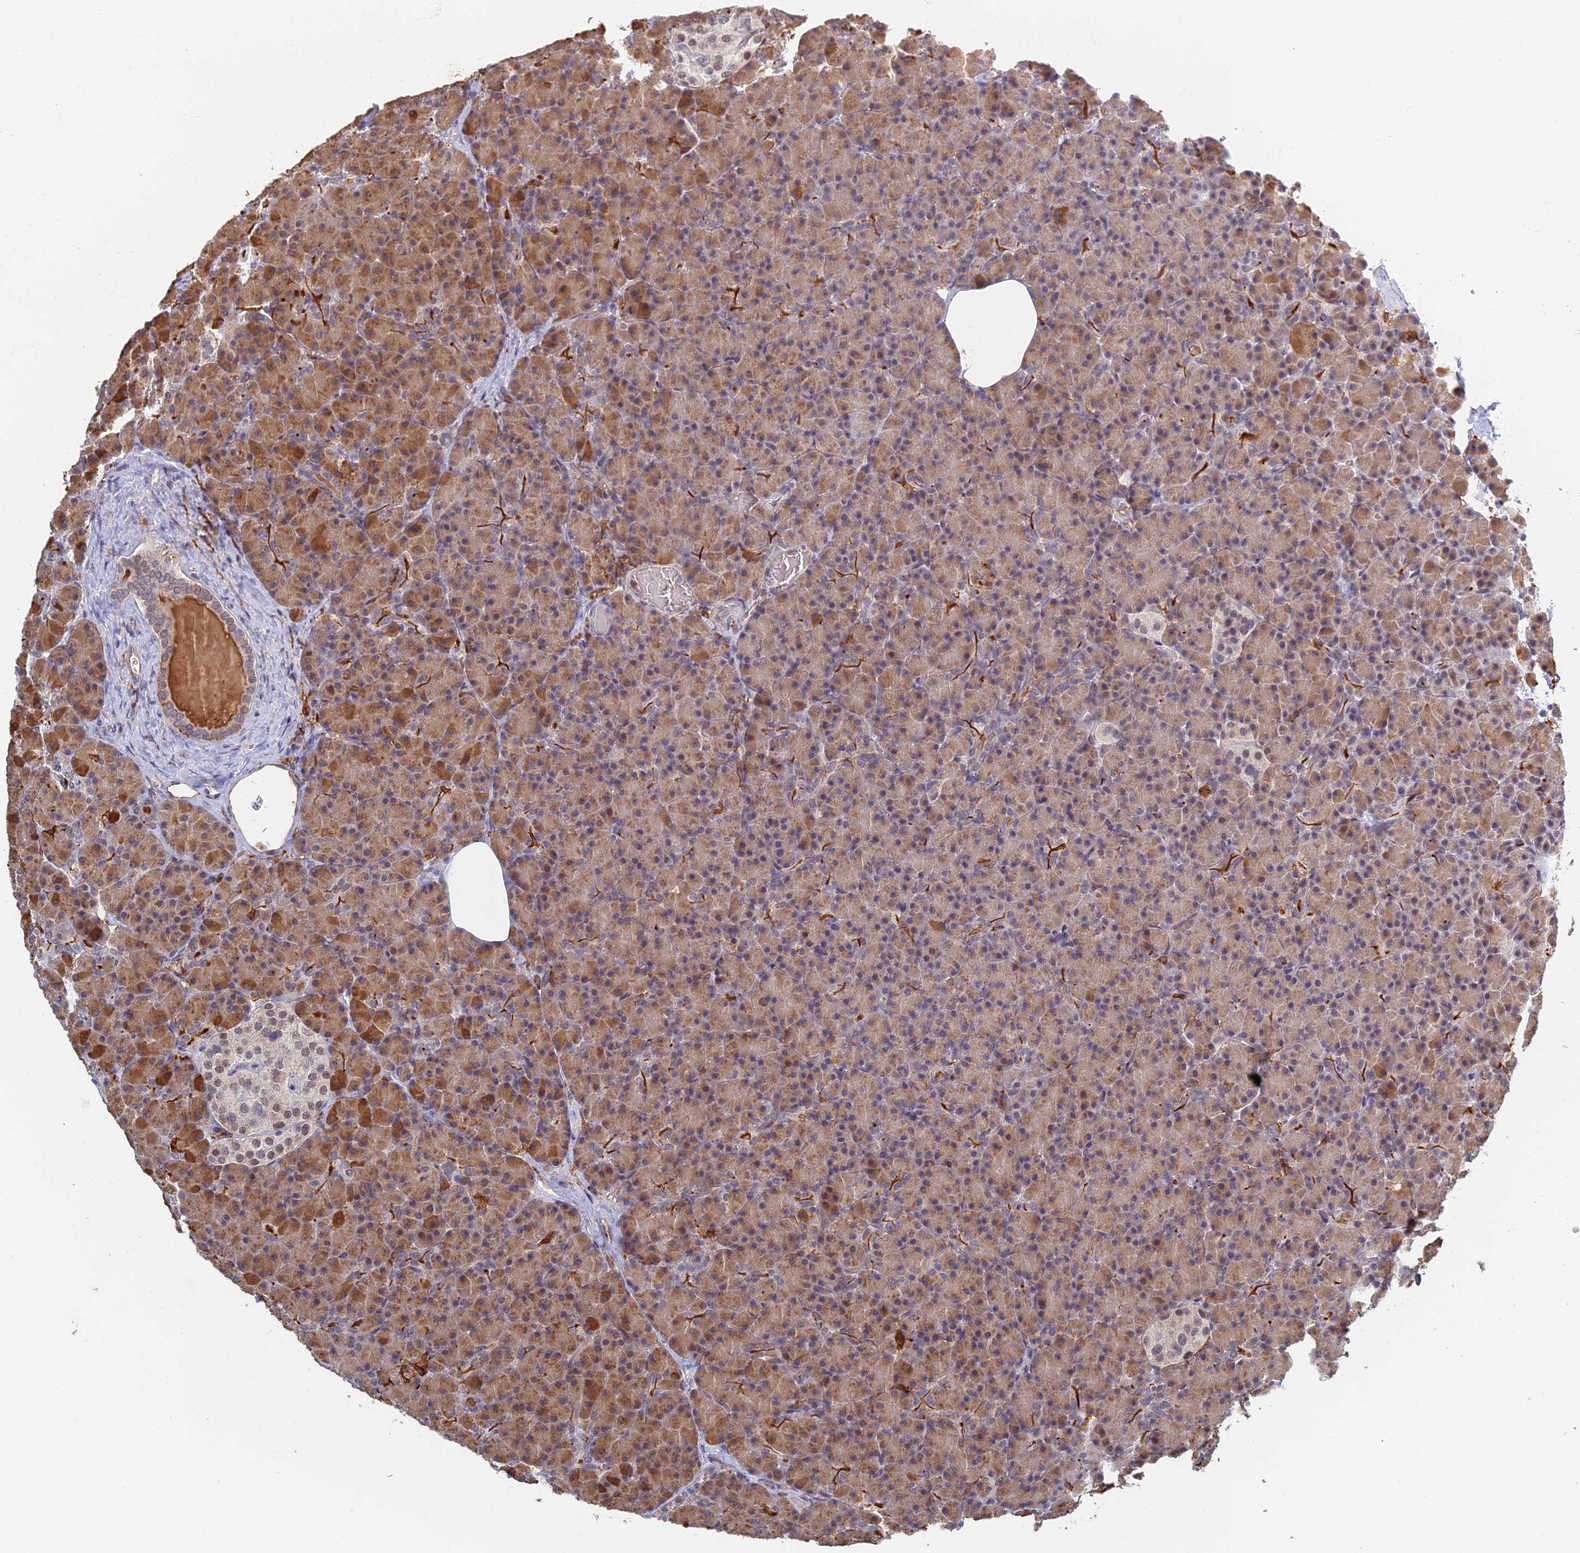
{"staining": {"intensity": "moderate", "quantity": ">75%", "location": "cytoplasmic/membranous,nuclear"}, "tissue": "pancreas", "cell_type": "Exocrine glandular cells", "image_type": "normal", "snomed": [{"axis": "morphology", "description": "Normal tissue, NOS"}, {"axis": "topography", "description": "Pancreas"}], "caption": "IHC micrograph of normal pancreas: human pancreas stained using IHC displays medium levels of moderate protein expression localized specifically in the cytoplasmic/membranous,nuclear of exocrine glandular cells, appearing as a cytoplasmic/membranous,nuclear brown color.", "gene": "GPATCH1", "patient": {"sex": "female", "age": 43}}